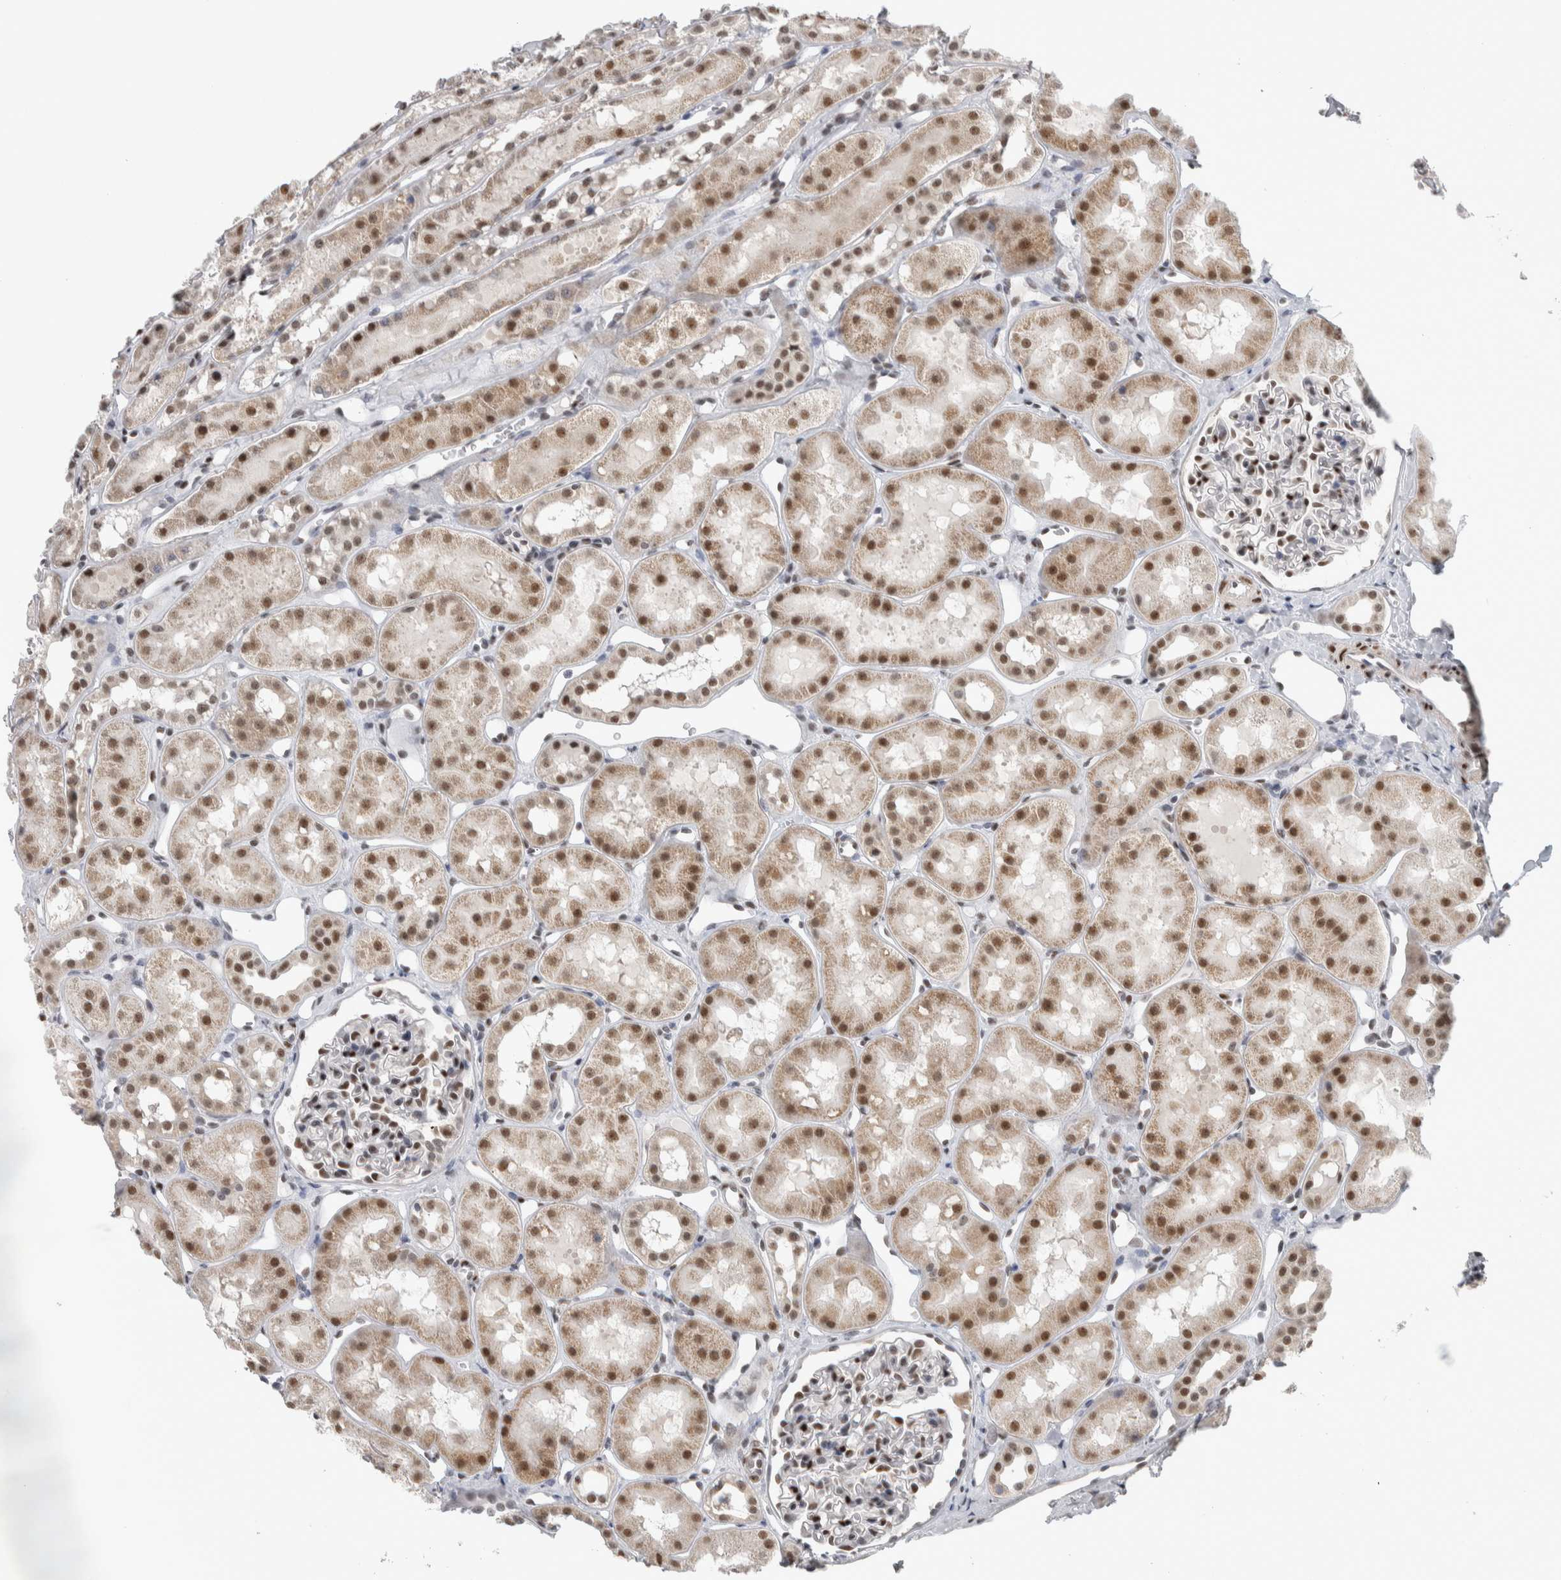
{"staining": {"intensity": "strong", "quantity": "<25%", "location": "nuclear"}, "tissue": "kidney", "cell_type": "Cells in glomeruli", "image_type": "normal", "snomed": [{"axis": "morphology", "description": "Normal tissue, NOS"}, {"axis": "topography", "description": "Kidney"}], "caption": "IHC histopathology image of unremarkable kidney stained for a protein (brown), which shows medium levels of strong nuclear staining in approximately <25% of cells in glomeruli.", "gene": "HEXIM2", "patient": {"sex": "male", "age": 16}}